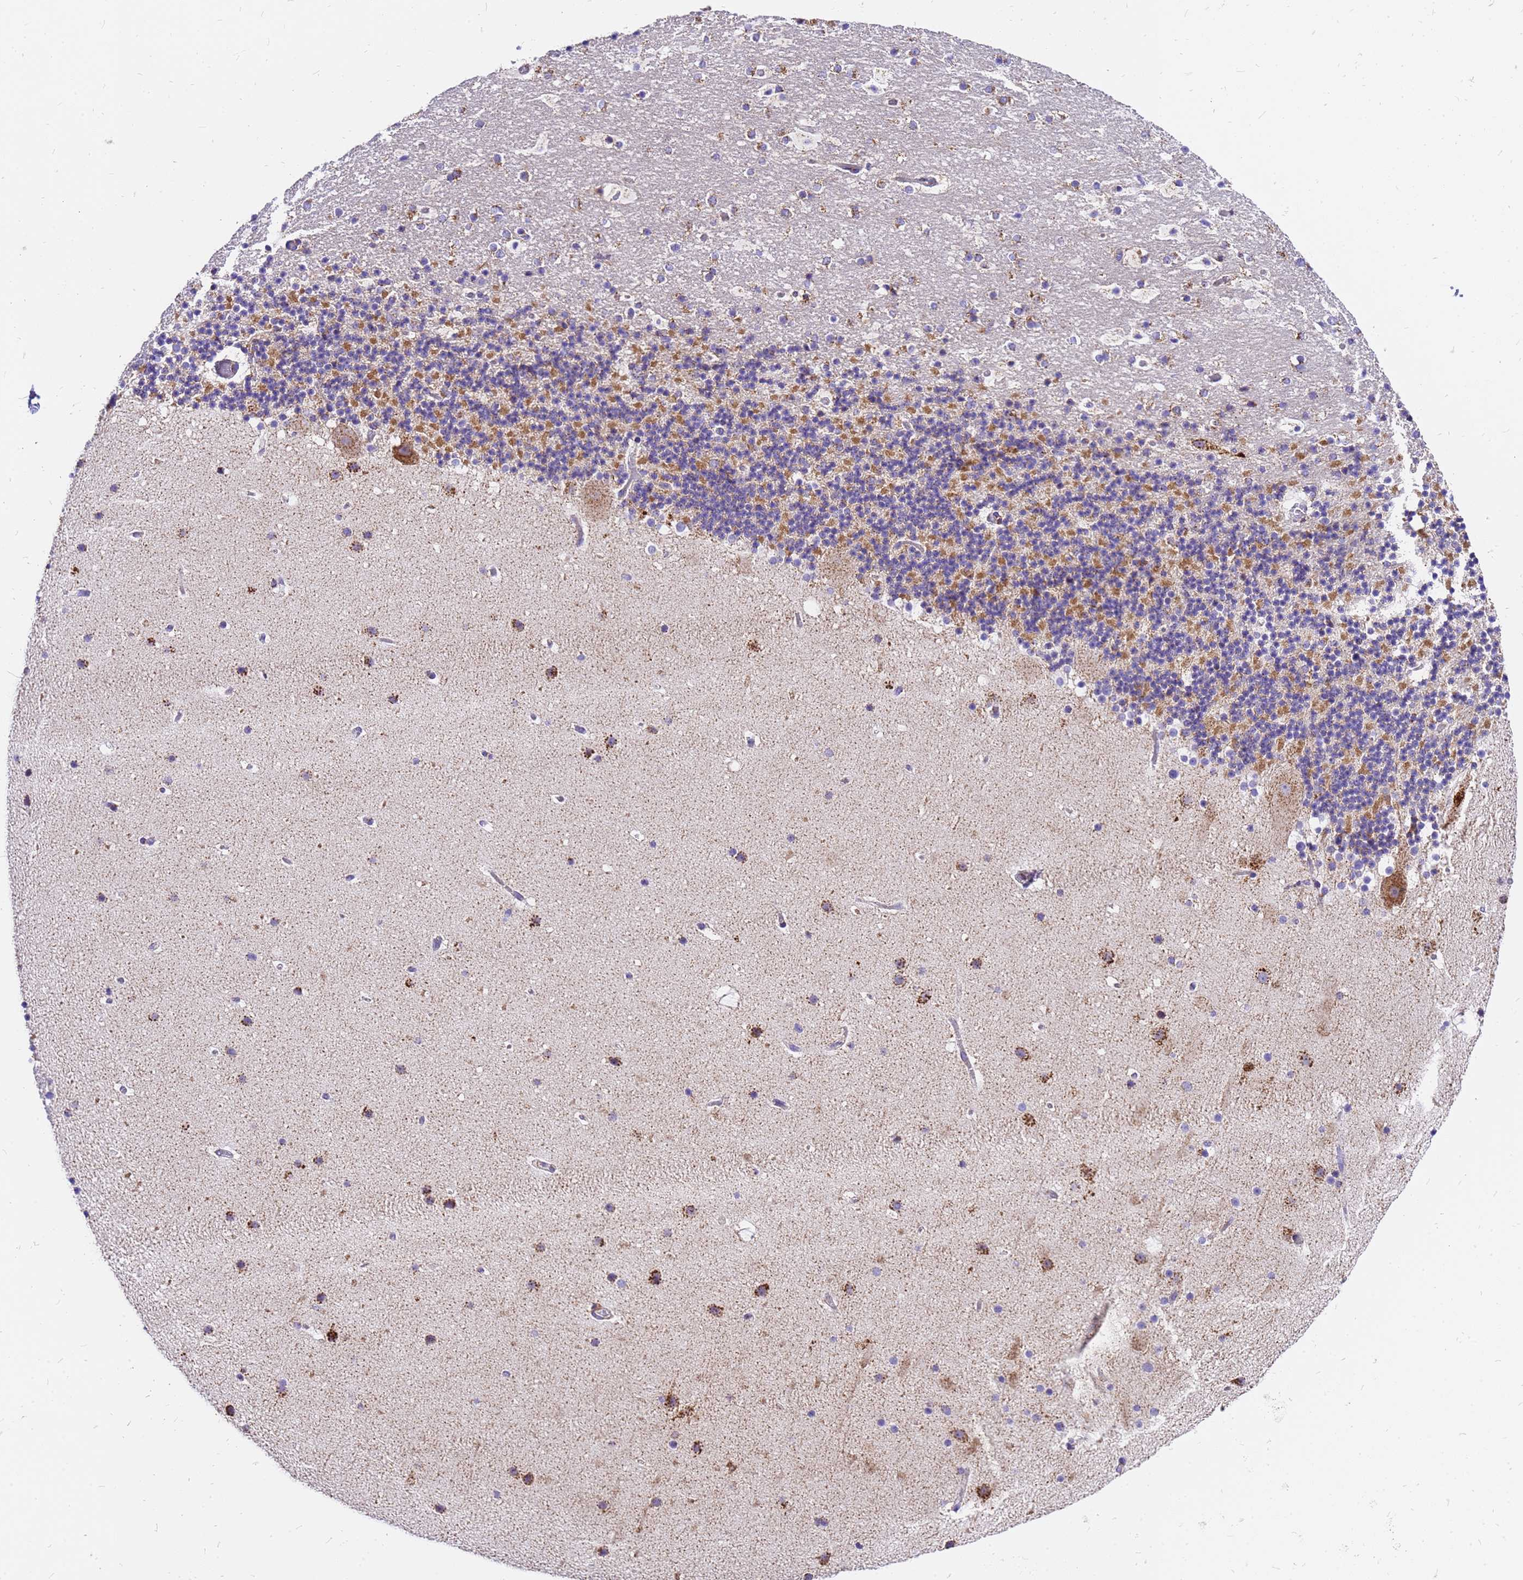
{"staining": {"intensity": "moderate", "quantity": "25%-75%", "location": "cytoplasmic/membranous"}, "tissue": "cerebellum", "cell_type": "Cells in granular layer", "image_type": "normal", "snomed": [{"axis": "morphology", "description": "Normal tissue, NOS"}, {"axis": "topography", "description": "Cerebellum"}], "caption": "Immunohistochemistry micrograph of normal cerebellum: cerebellum stained using IHC reveals medium levels of moderate protein expression localized specifically in the cytoplasmic/membranous of cells in granular layer, appearing as a cytoplasmic/membranous brown color.", "gene": "MRPS26", "patient": {"sex": "male", "age": 57}}